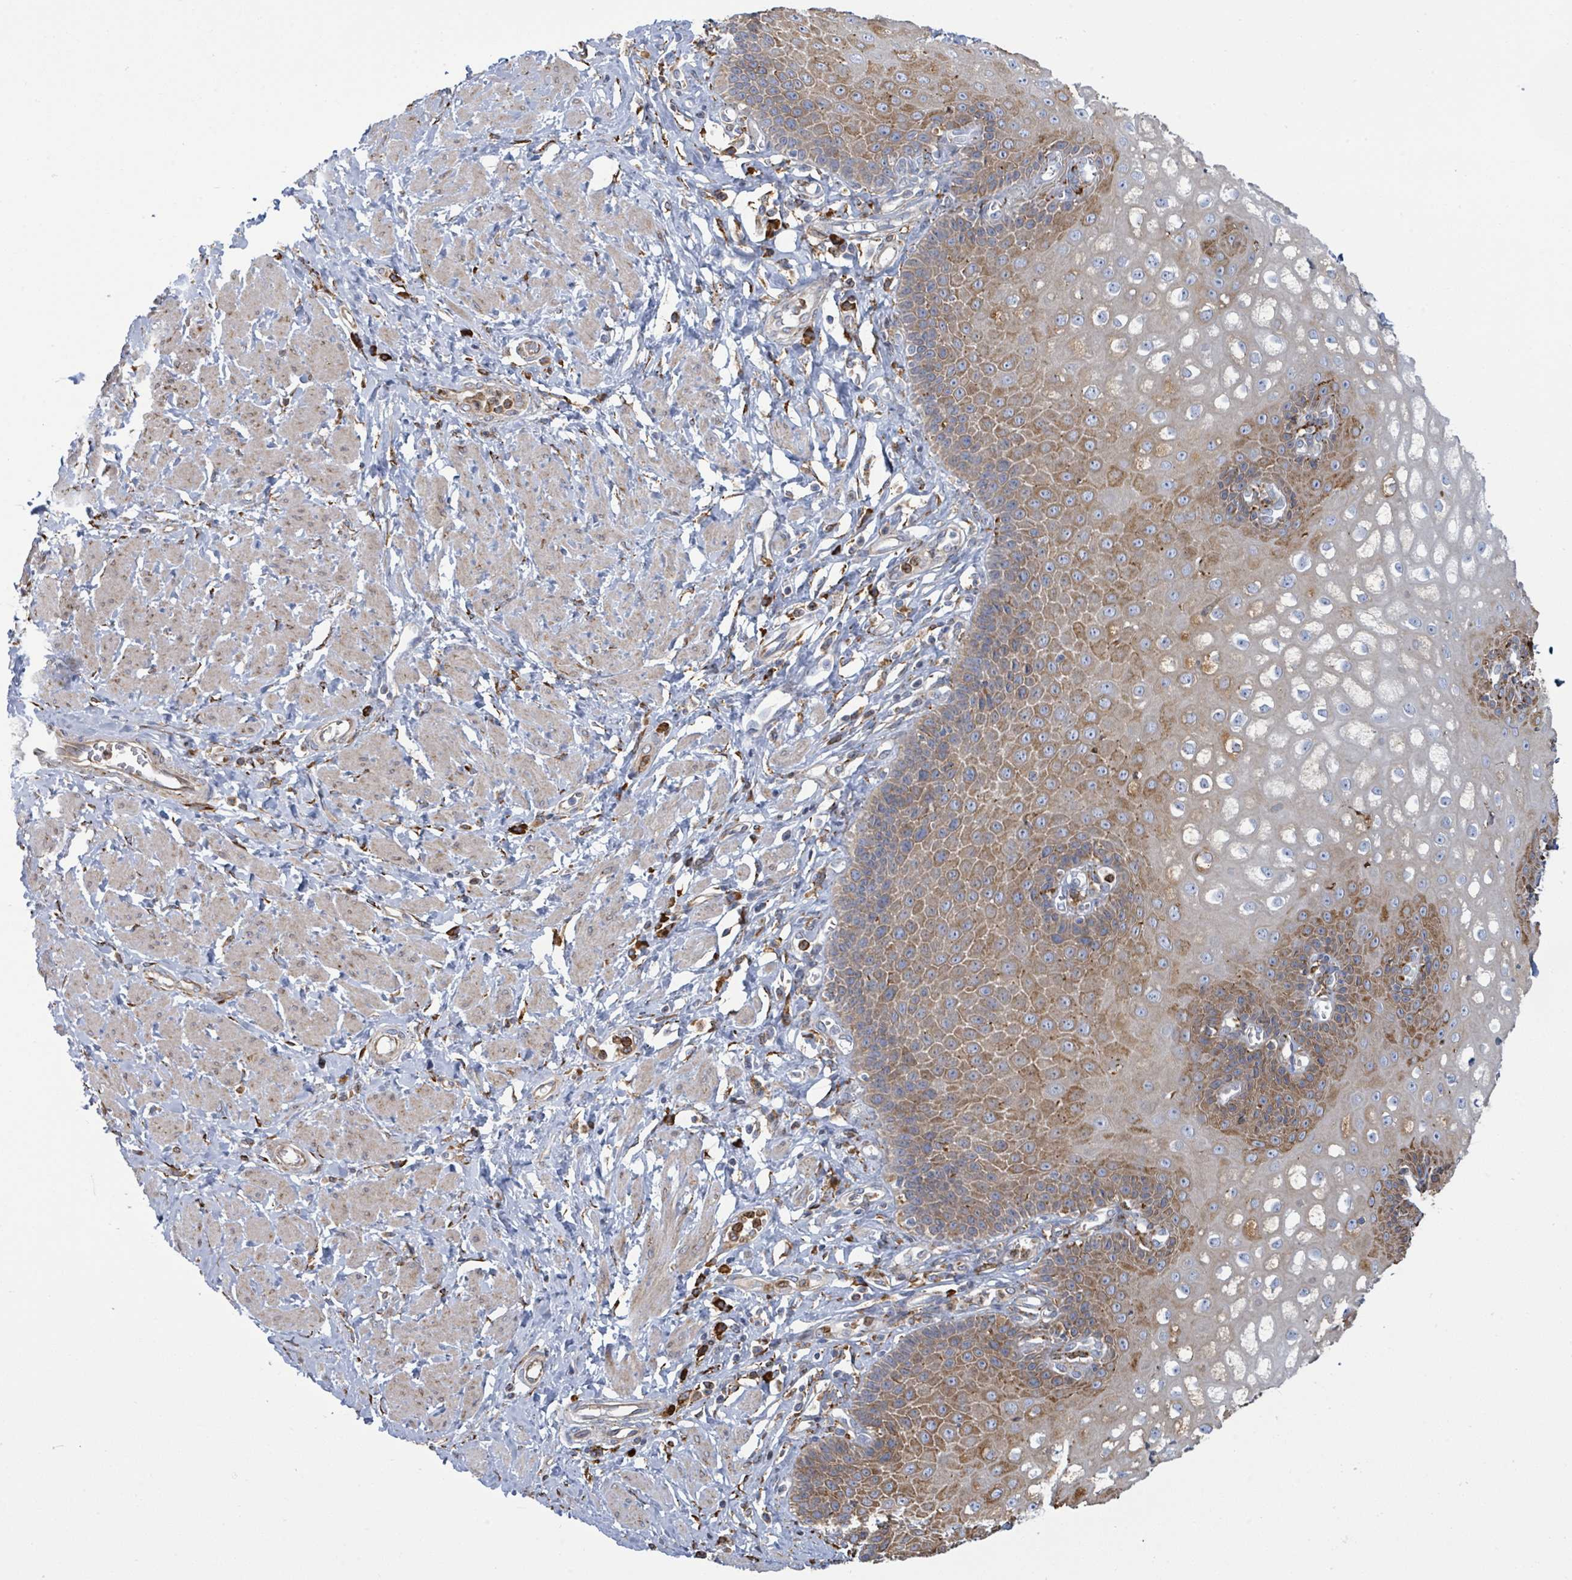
{"staining": {"intensity": "moderate", "quantity": ">75%", "location": "cytoplasmic/membranous"}, "tissue": "esophagus", "cell_type": "Squamous epithelial cells", "image_type": "normal", "snomed": [{"axis": "morphology", "description": "Normal tissue, NOS"}, {"axis": "topography", "description": "Esophagus"}], "caption": "Squamous epithelial cells demonstrate moderate cytoplasmic/membranous expression in approximately >75% of cells in benign esophagus.", "gene": "RFPL4AL1", "patient": {"sex": "male", "age": 67}}